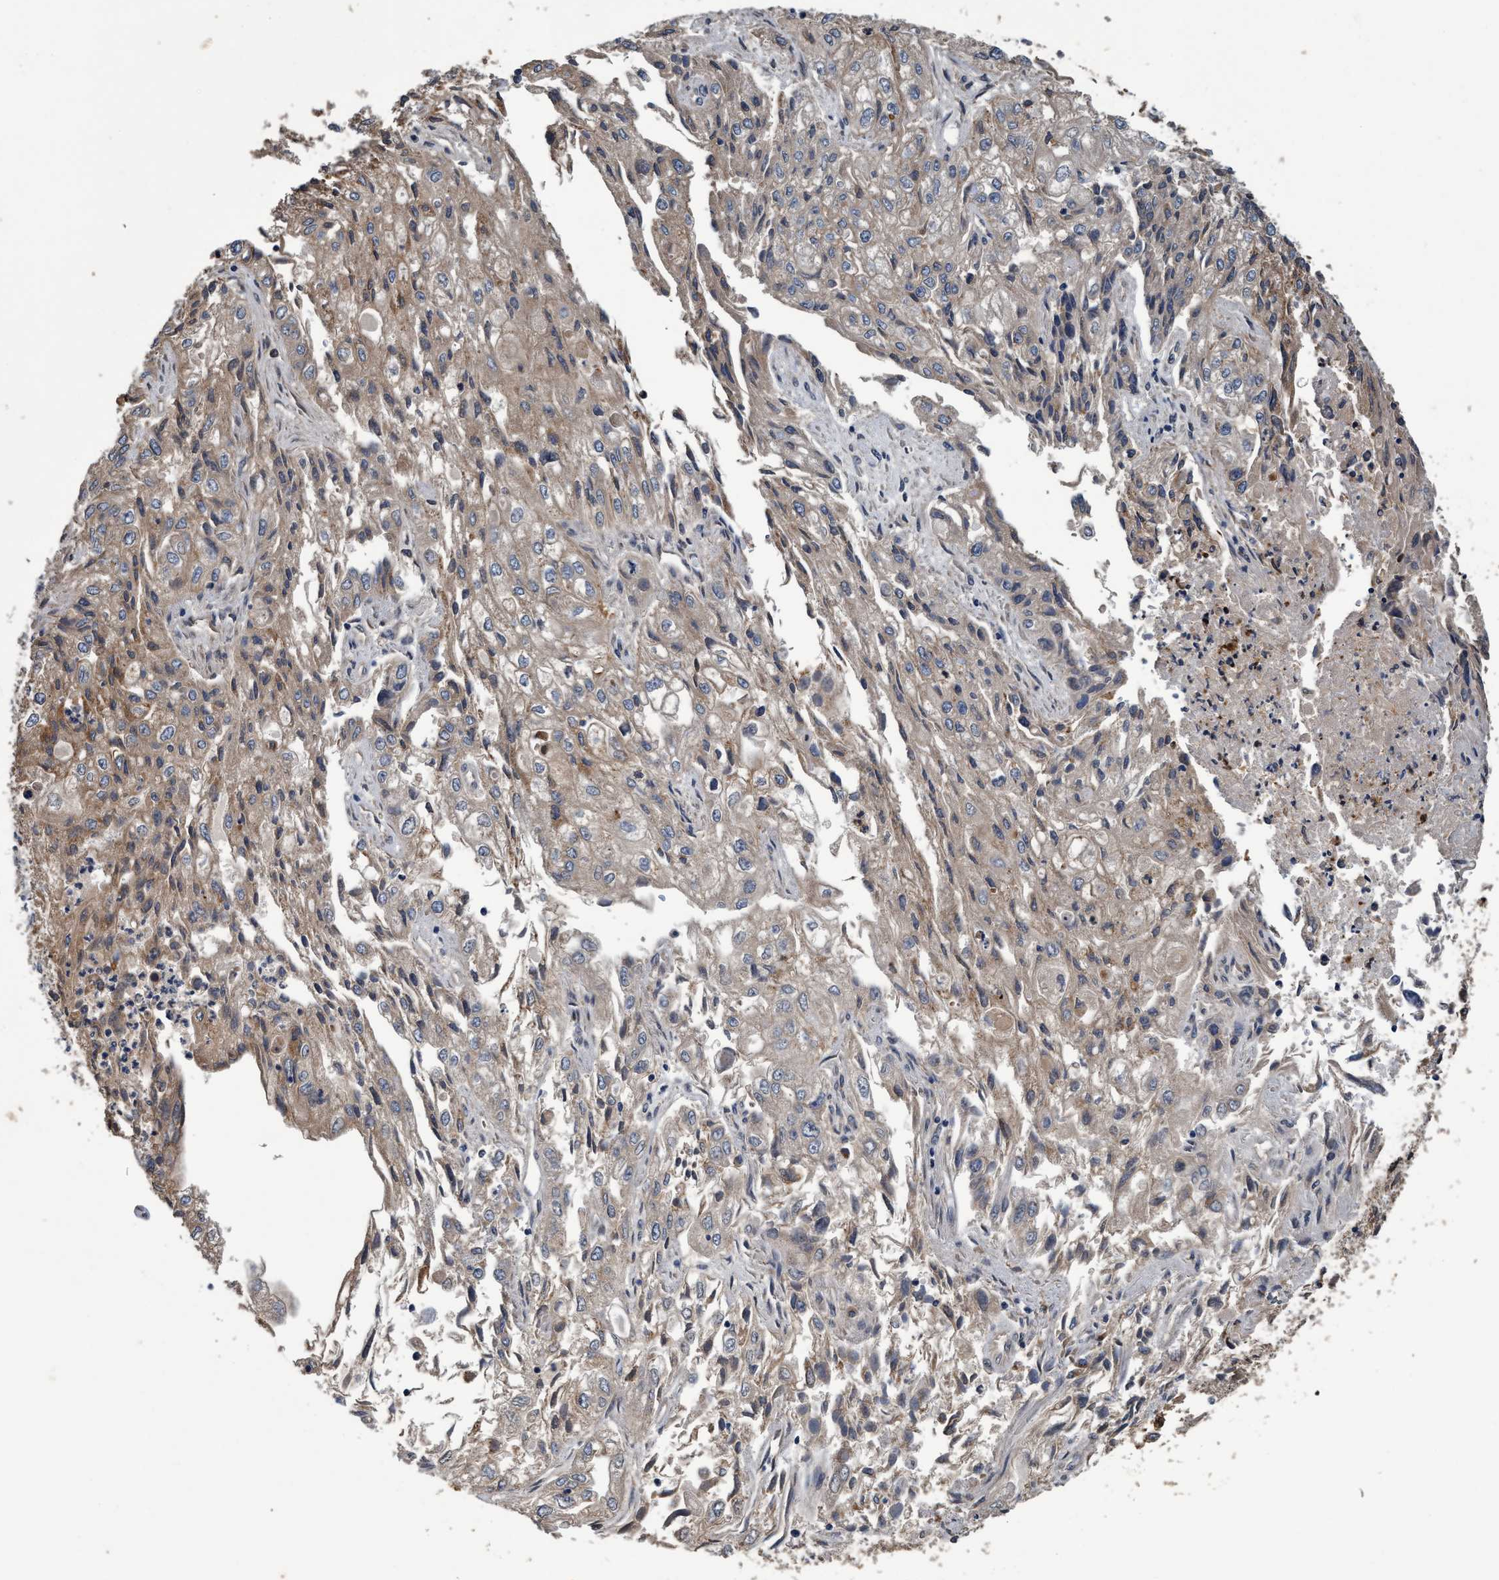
{"staining": {"intensity": "weak", "quantity": "<25%", "location": "cytoplasmic/membranous"}, "tissue": "endometrial cancer", "cell_type": "Tumor cells", "image_type": "cancer", "snomed": [{"axis": "morphology", "description": "Adenocarcinoma, NOS"}, {"axis": "topography", "description": "Endometrium"}], "caption": "Tumor cells are negative for protein expression in human adenocarcinoma (endometrial).", "gene": "MACC1", "patient": {"sex": "female", "age": 49}}